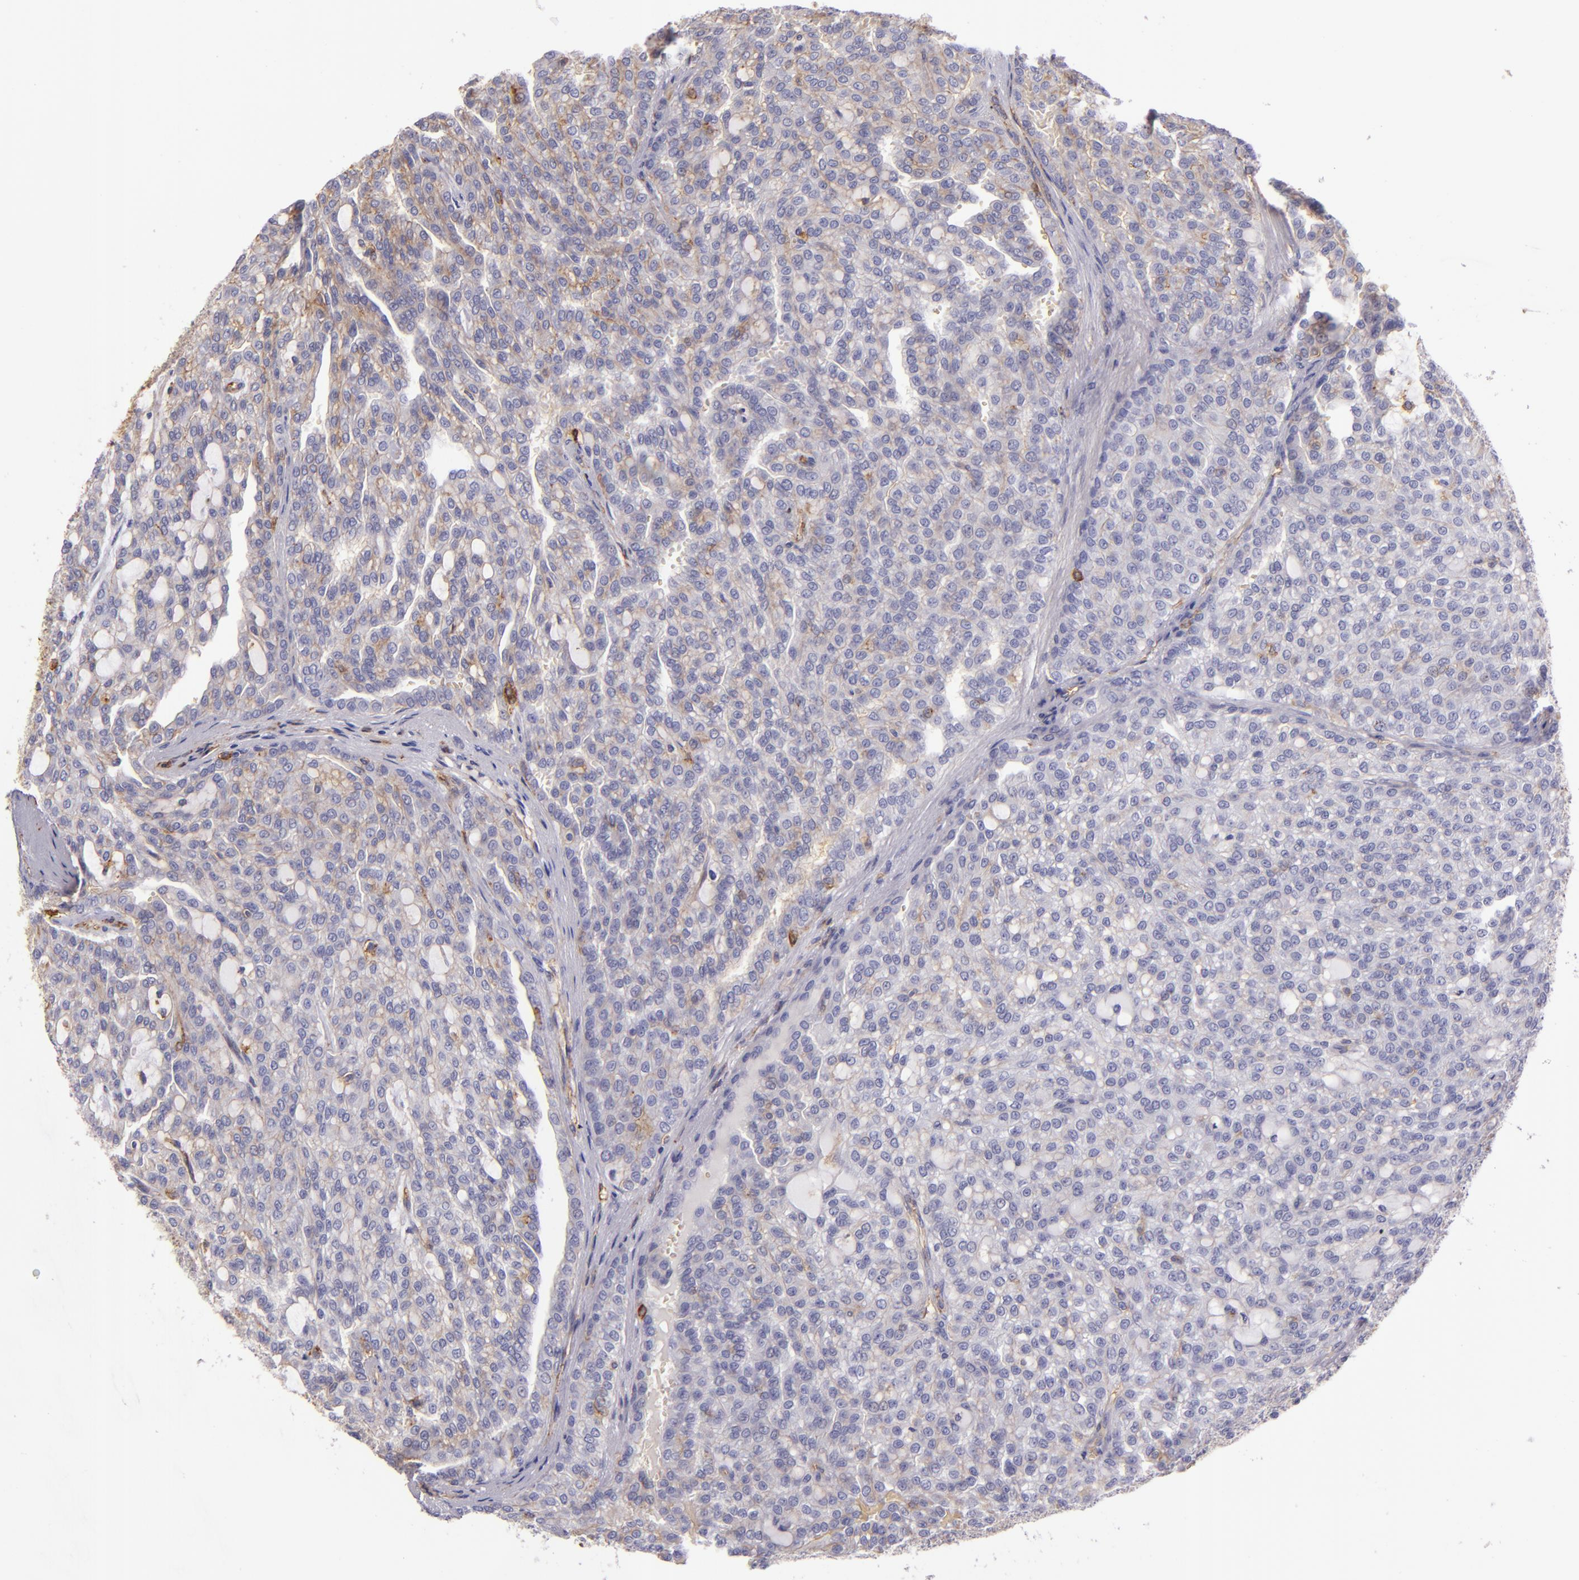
{"staining": {"intensity": "negative", "quantity": "none", "location": "none"}, "tissue": "renal cancer", "cell_type": "Tumor cells", "image_type": "cancer", "snomed": [{"axis": "morphology", "description": "Adenocarcinoma, NOS"}, {"axis": "topography", "description": "Kidney"}], "caption": "A high-resolution micrograph shows immunohistochemistry (IHC) staining of renal adenocarcinoma, which exhibits no significant positivity in tumor cells.", "gene": "CD9", "patient": {"sex": "male", "age": 63}}